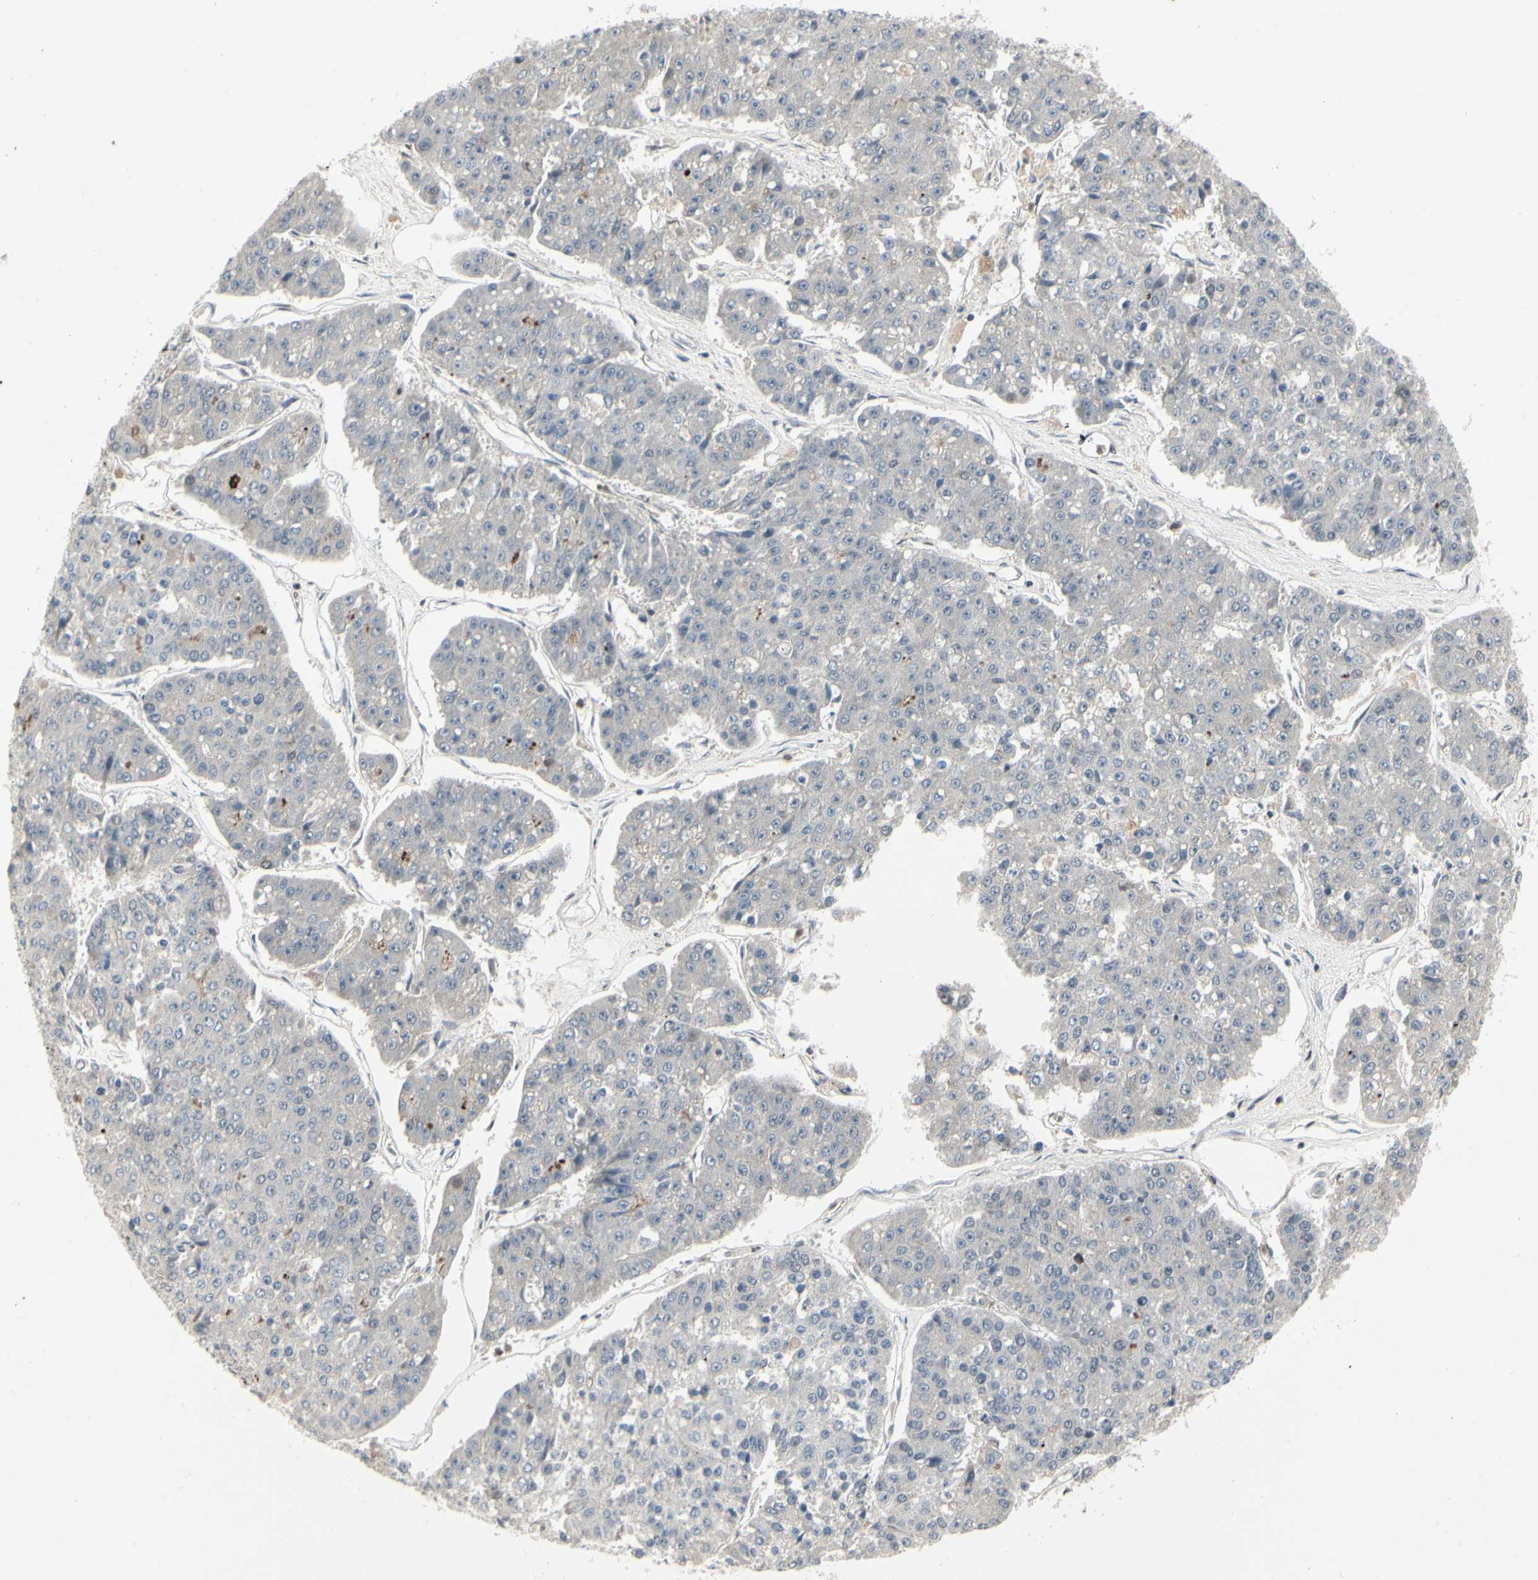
{"staining": {"intensity": "negative", "quantity": "none", "location": "none"}, "tissue": "pancreatic cancer", "cell_type": "Tumor cells", "image_type": "cancer", "snomed": [{"axis": "morphology", "description": "Adenocarcinoma, NOS"}, {"axis": "topography", "description": "Pancreas"}], "caption": "Immunohistochemistry (IHC) histopathology image of neoplastic tissue: pancreatic cancer (adenocarcinoma) stained with DAB (3,3'-diaminobenzidine) displays no significant protein expression in tumor cells.", "gene": "FOXJ2", "patient": {"sex": "male", "age": 50}}